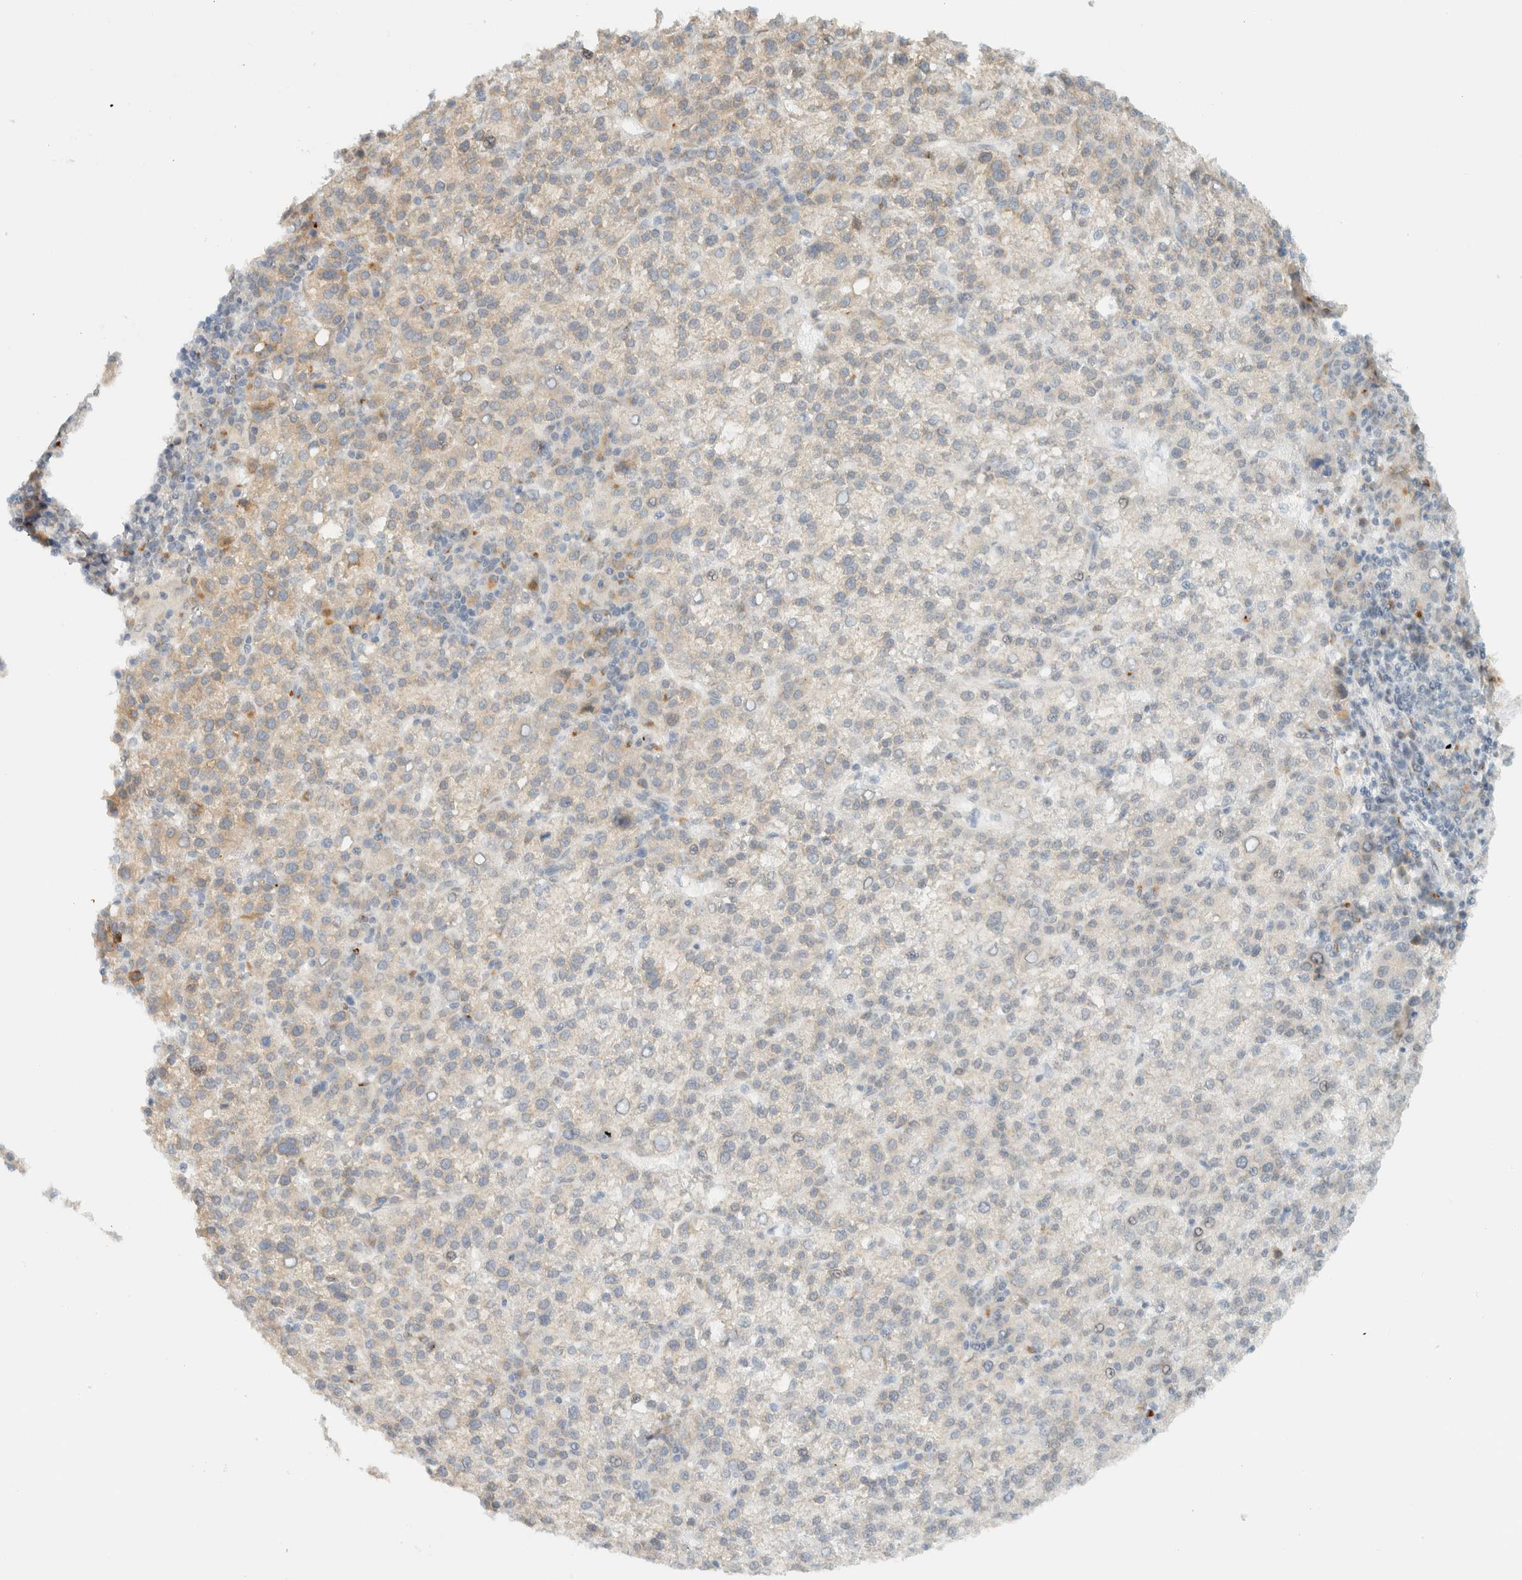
{"staining": {"intensity": "weak", "quantity": "<25%", "location": "cytoplasmic/membranous"}, "tissue": "liver cancer", "cell_type": "Tumor cells", "image_type": "cancer", "snomed": [{"axis": "morphology", "description": "Carcinoma, Hepatocellular, NOS"}, {"axis": "topography", "description": "Liver"}], "caption": "Hepatocellular carcinoma (liver) stained for a protein using IHC displays no expression tumor cells.", "gene": "ITPRID1", "patient": {"sex": "female", "age": 58}}